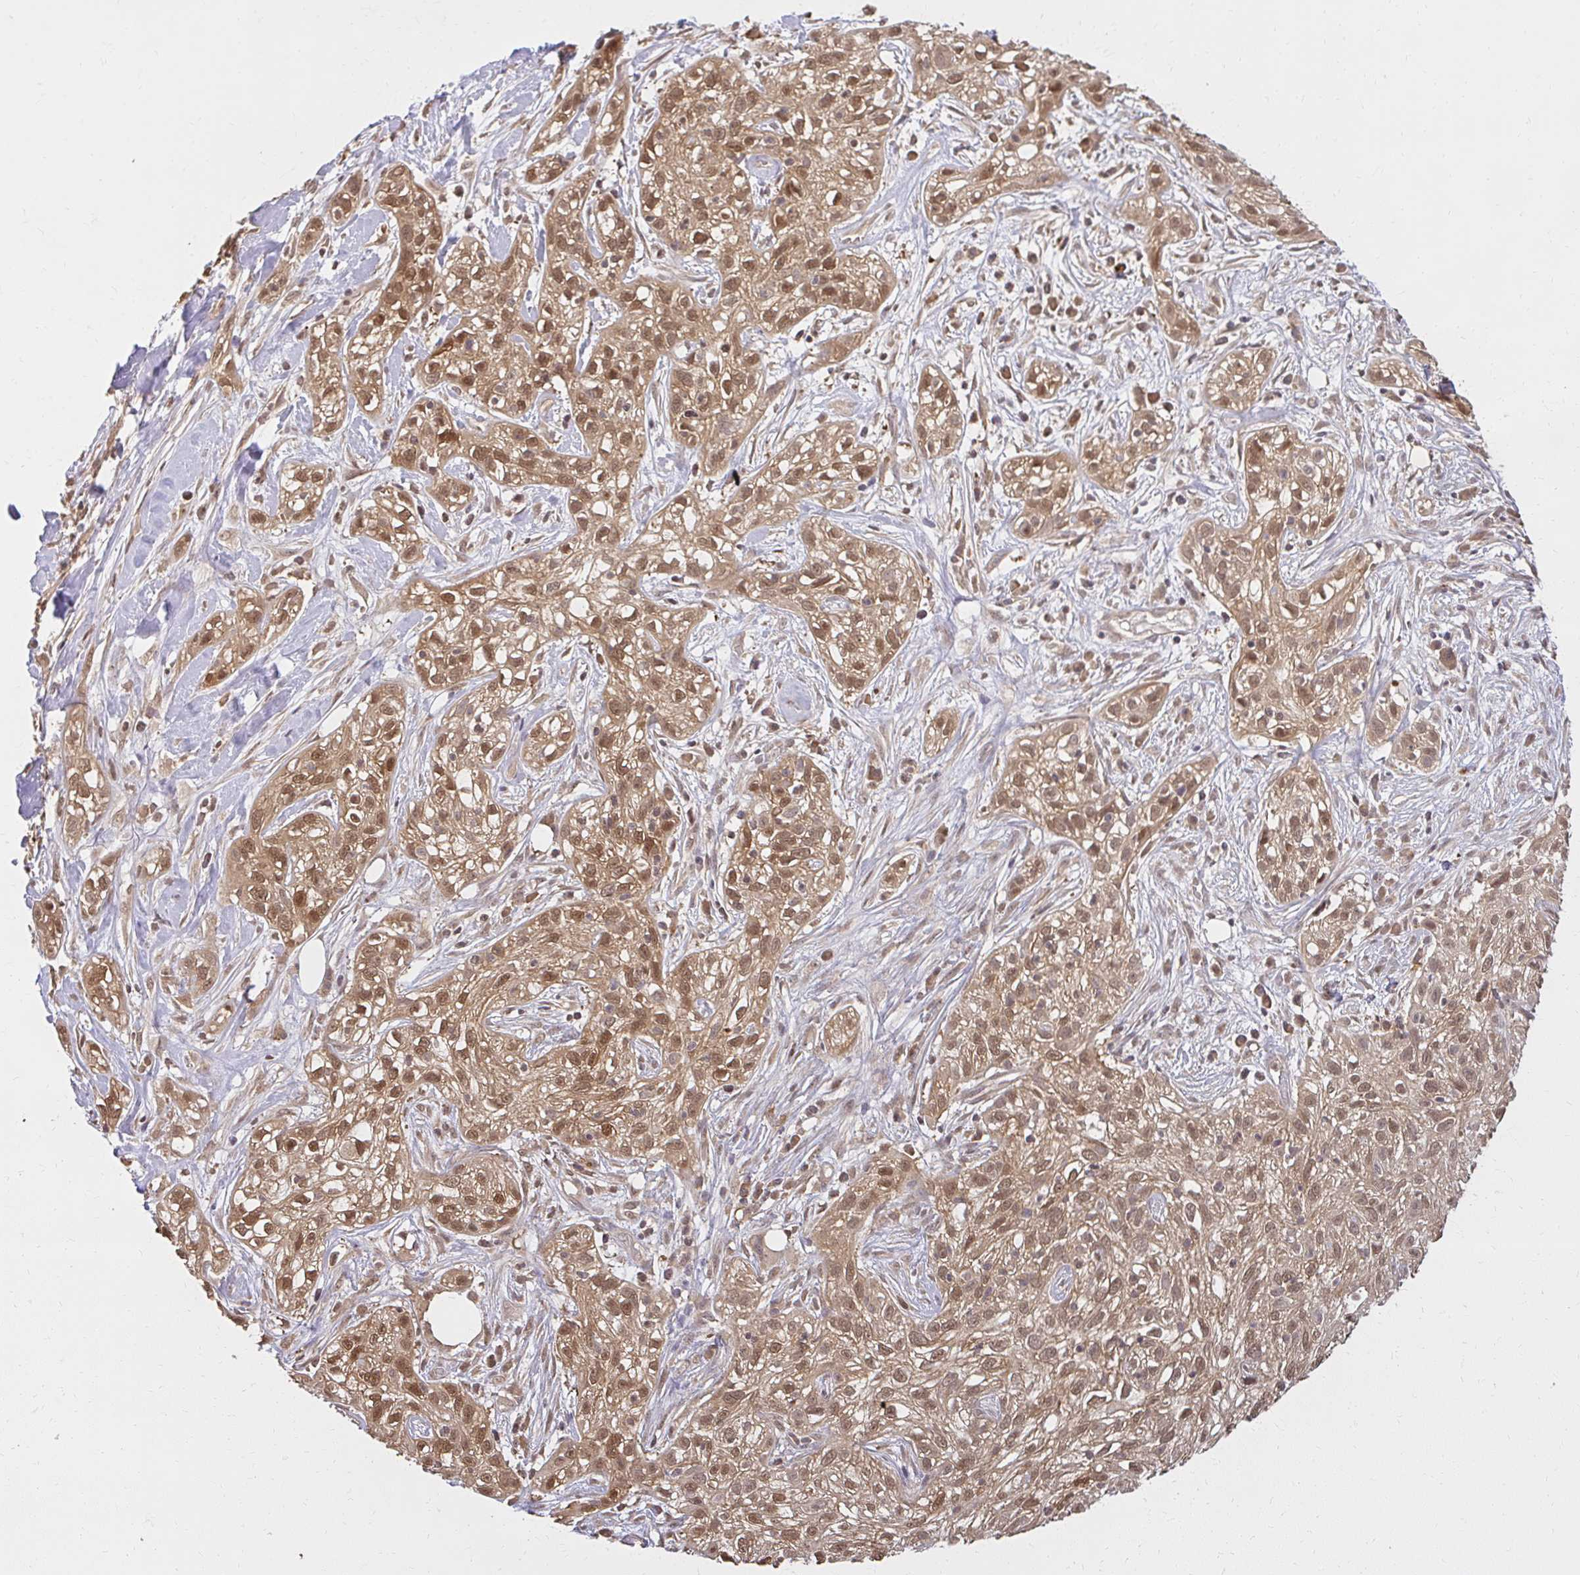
{"staining": {"intensity": "moderate", "quantity": ">75%", "location": "cytoplasmic/membranous,nuclear"}, "tissue": "skin cancer", "cell_type": "Tumor cells", "image_type": "cancer", "snomed": [{"axis": "morphology", "description": "Squamous cell carcinoma, NOS"}, {"axis": "topography", "description": "Skin"}], "caption": "Immunohistochemistry (DAB) staining of skin squamous cell carcinoma displays moderate cytoplasmic/membranous and nuclear protein expression in approximately >75% of tumor cells.", "gene": "LARS2", "patient": {"sex": "male", "age": 82}}